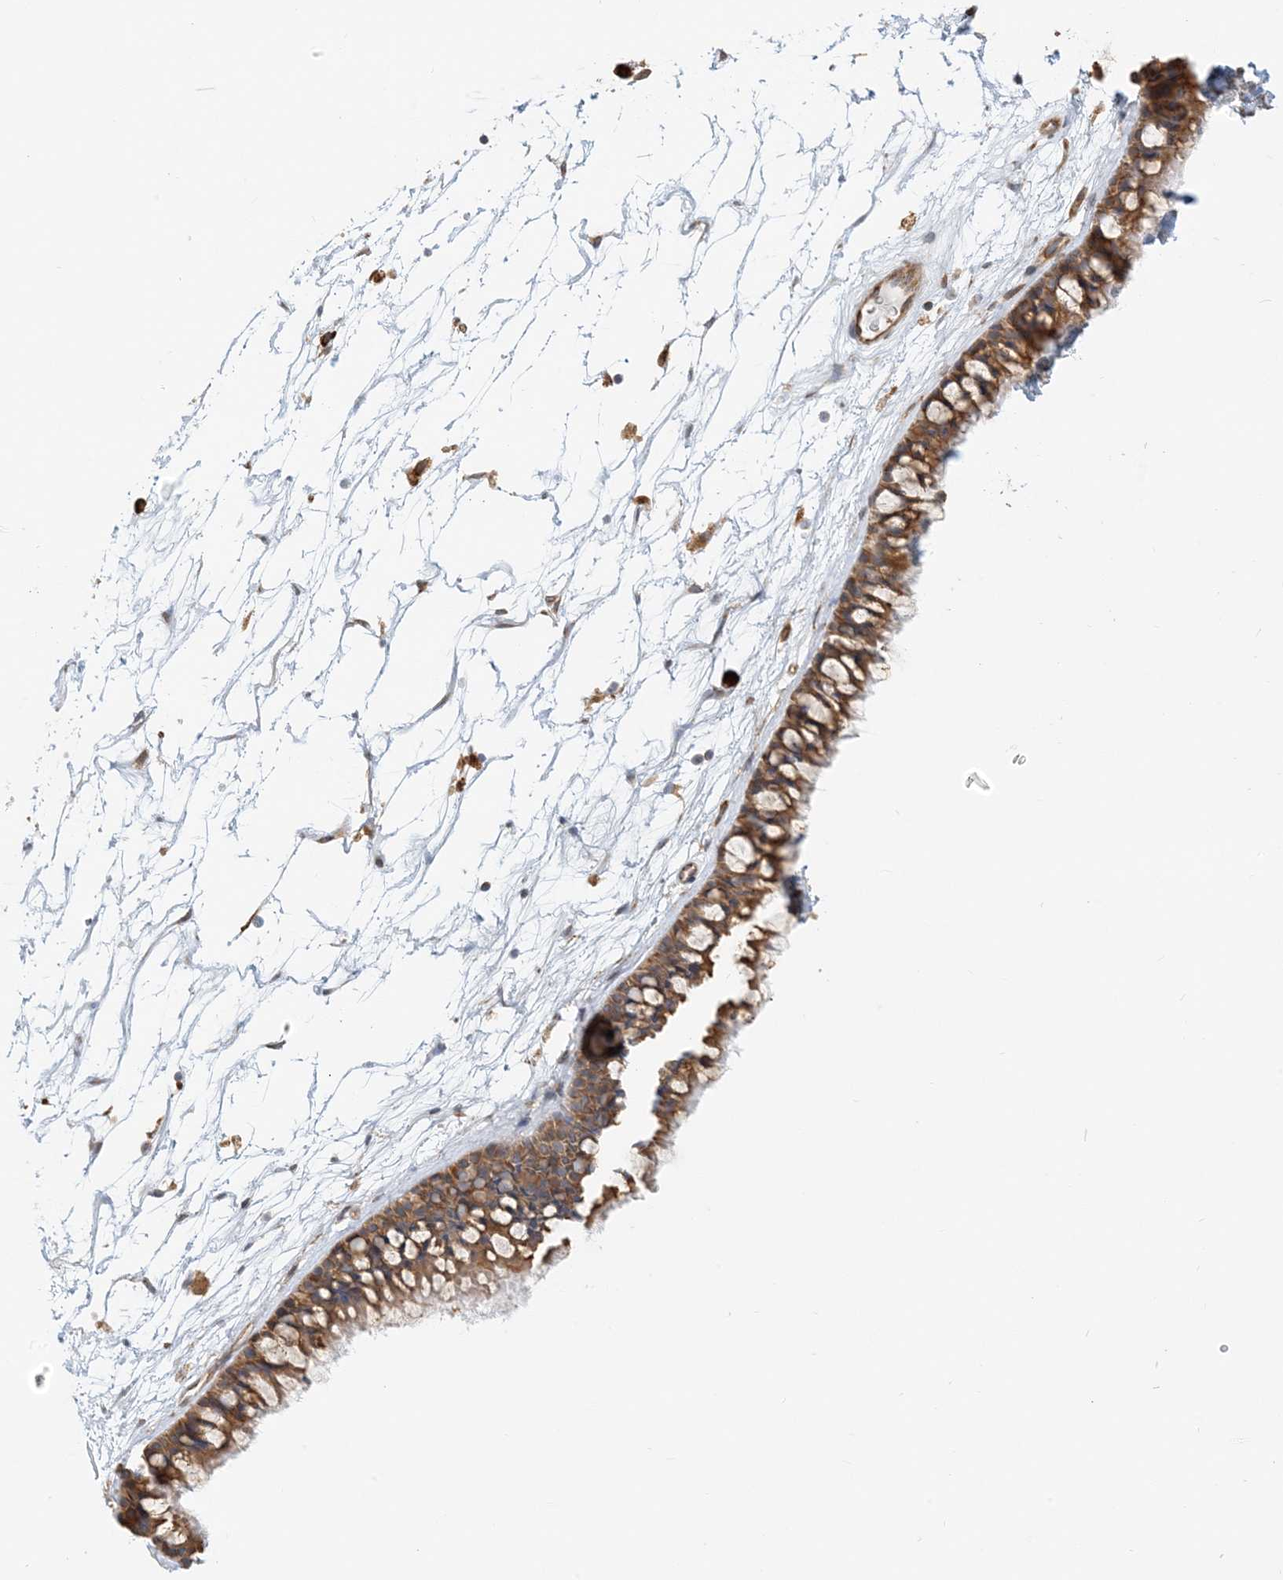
{"staining": {"intensity": "moderate", "quantity": ">75%", "location": "cytoplasmic/membranous"}, "tissue": "nasopharynx", "cell_type": "Respiratory epithelial cells", "image_type": "normal", "snomed": [{"axis": "morphology", "description": "Normal tissue, NOS"}, {"axis": "topography", "description": "Nasopharynx"}], "caption": "Immunohistochemistry (IHC) micrograph of normal human nasopharynx stained for a protein (brown), which displays medium levels of moderate cytoplasmic/membranous positivity in approximately >75% of respiratory epithelial cells.", "gene": "HNMT", "patient": {"sex": "male", "age": 64}}